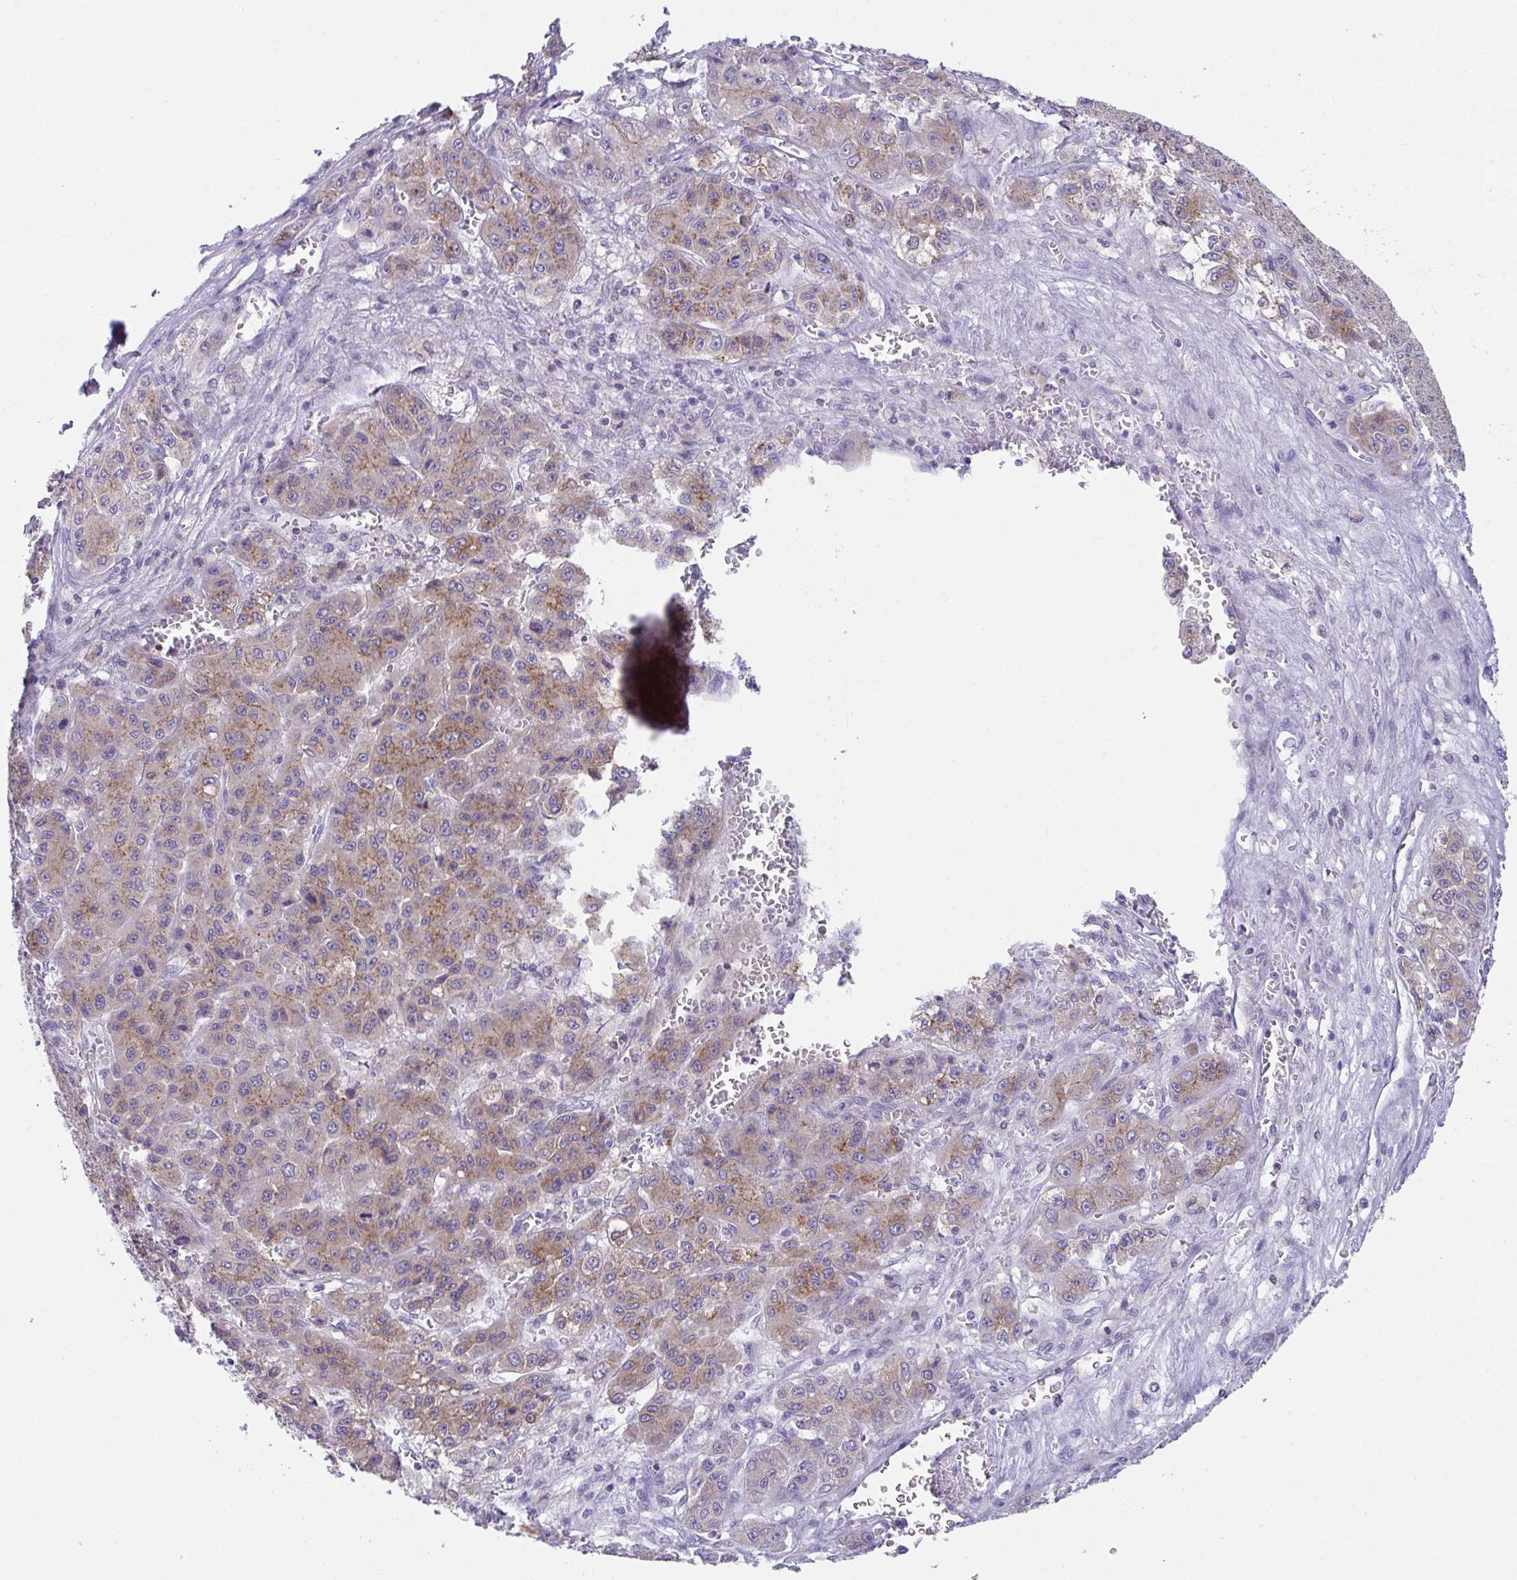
{"staining": {"intensity": "moderate", "quantity": ">75%", "location": "cytoplasmic/membranous"}, "tissue": "liver cancer", "cell_type": "Tumor cells", "image_type": "cancer", "snomed": [{"axis": "morphology", "description": "Carcinoma, Hepatocellular, NOS"}, {"axis": "topography", "description": "Liver"}], "caption": "Immunohistochemistry image of neoplastic tissue: human liver hepatocellular carcinoma stained using immunohistochemistry (IHC) demonstrates medium levels of moderate protein expression localized specifically in the cytoplasmic/membranous of tumor cells, appearing as a cytoplasmic/membranous brown color.", "gene": "MIA3", "patient": {"sex": "male", "age": 70}}